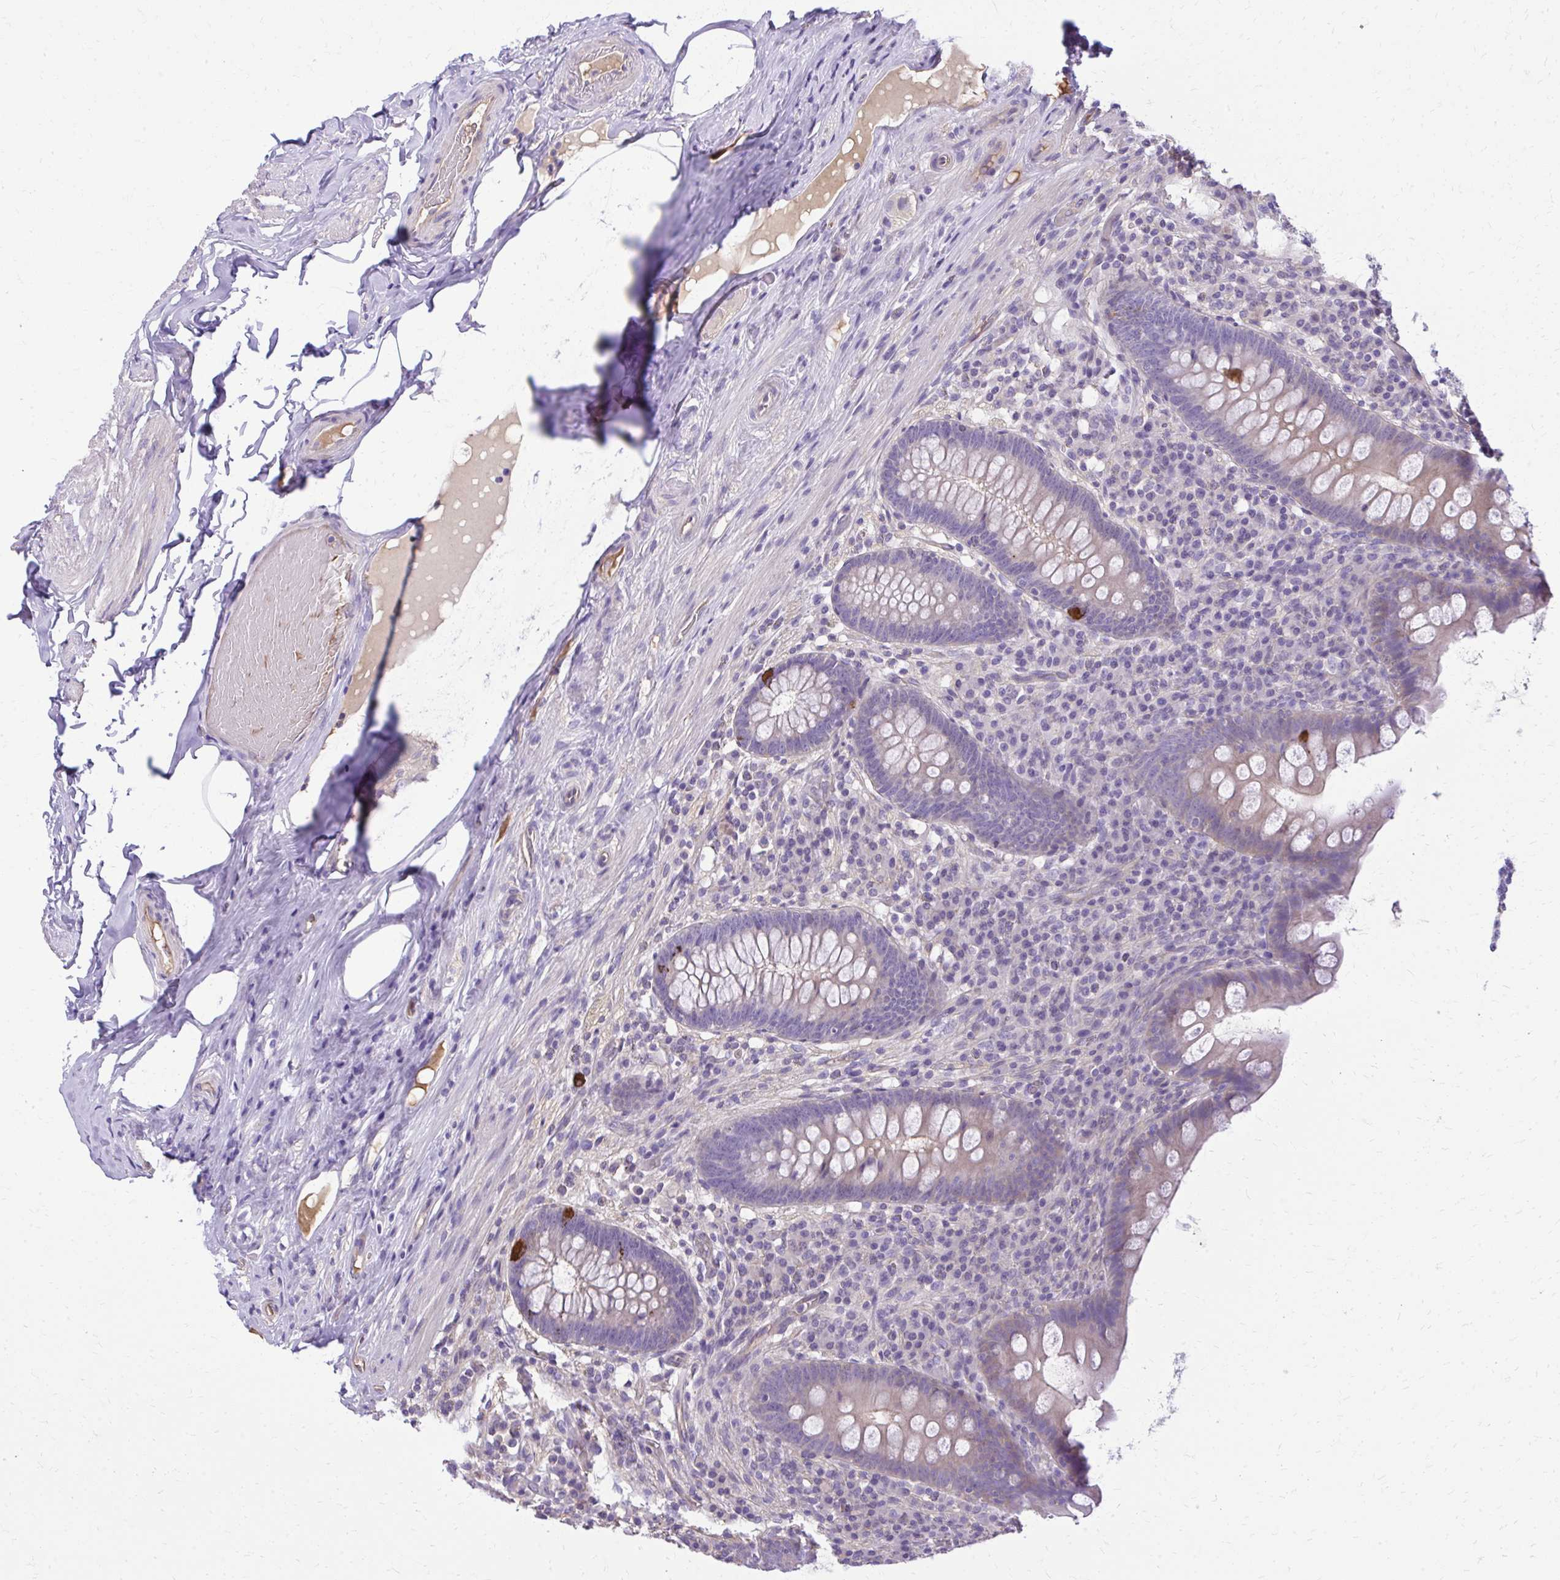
{"staining": {"intensity": "strong", "quantity": "<25%", "location": "cytoplasmic/membranous"}, "tissue": "appendix", "cell_type": "Glandular cells", "image_type": "normal", "snomed": [{"axis": "morphology", "description": "Normal tissue, NOS"}, {"axis": "topography", "description": "Appendix"}], "caption": "DAB (3,3'-diaminobenzidine) immunohistochemical staining of normal appendix exhibits strong cytoplasmic/membranous protein expression in about <25% of glandular cells.", "gene": "RUNDC3B", "patient": {"sex": "male", "age": 71}}